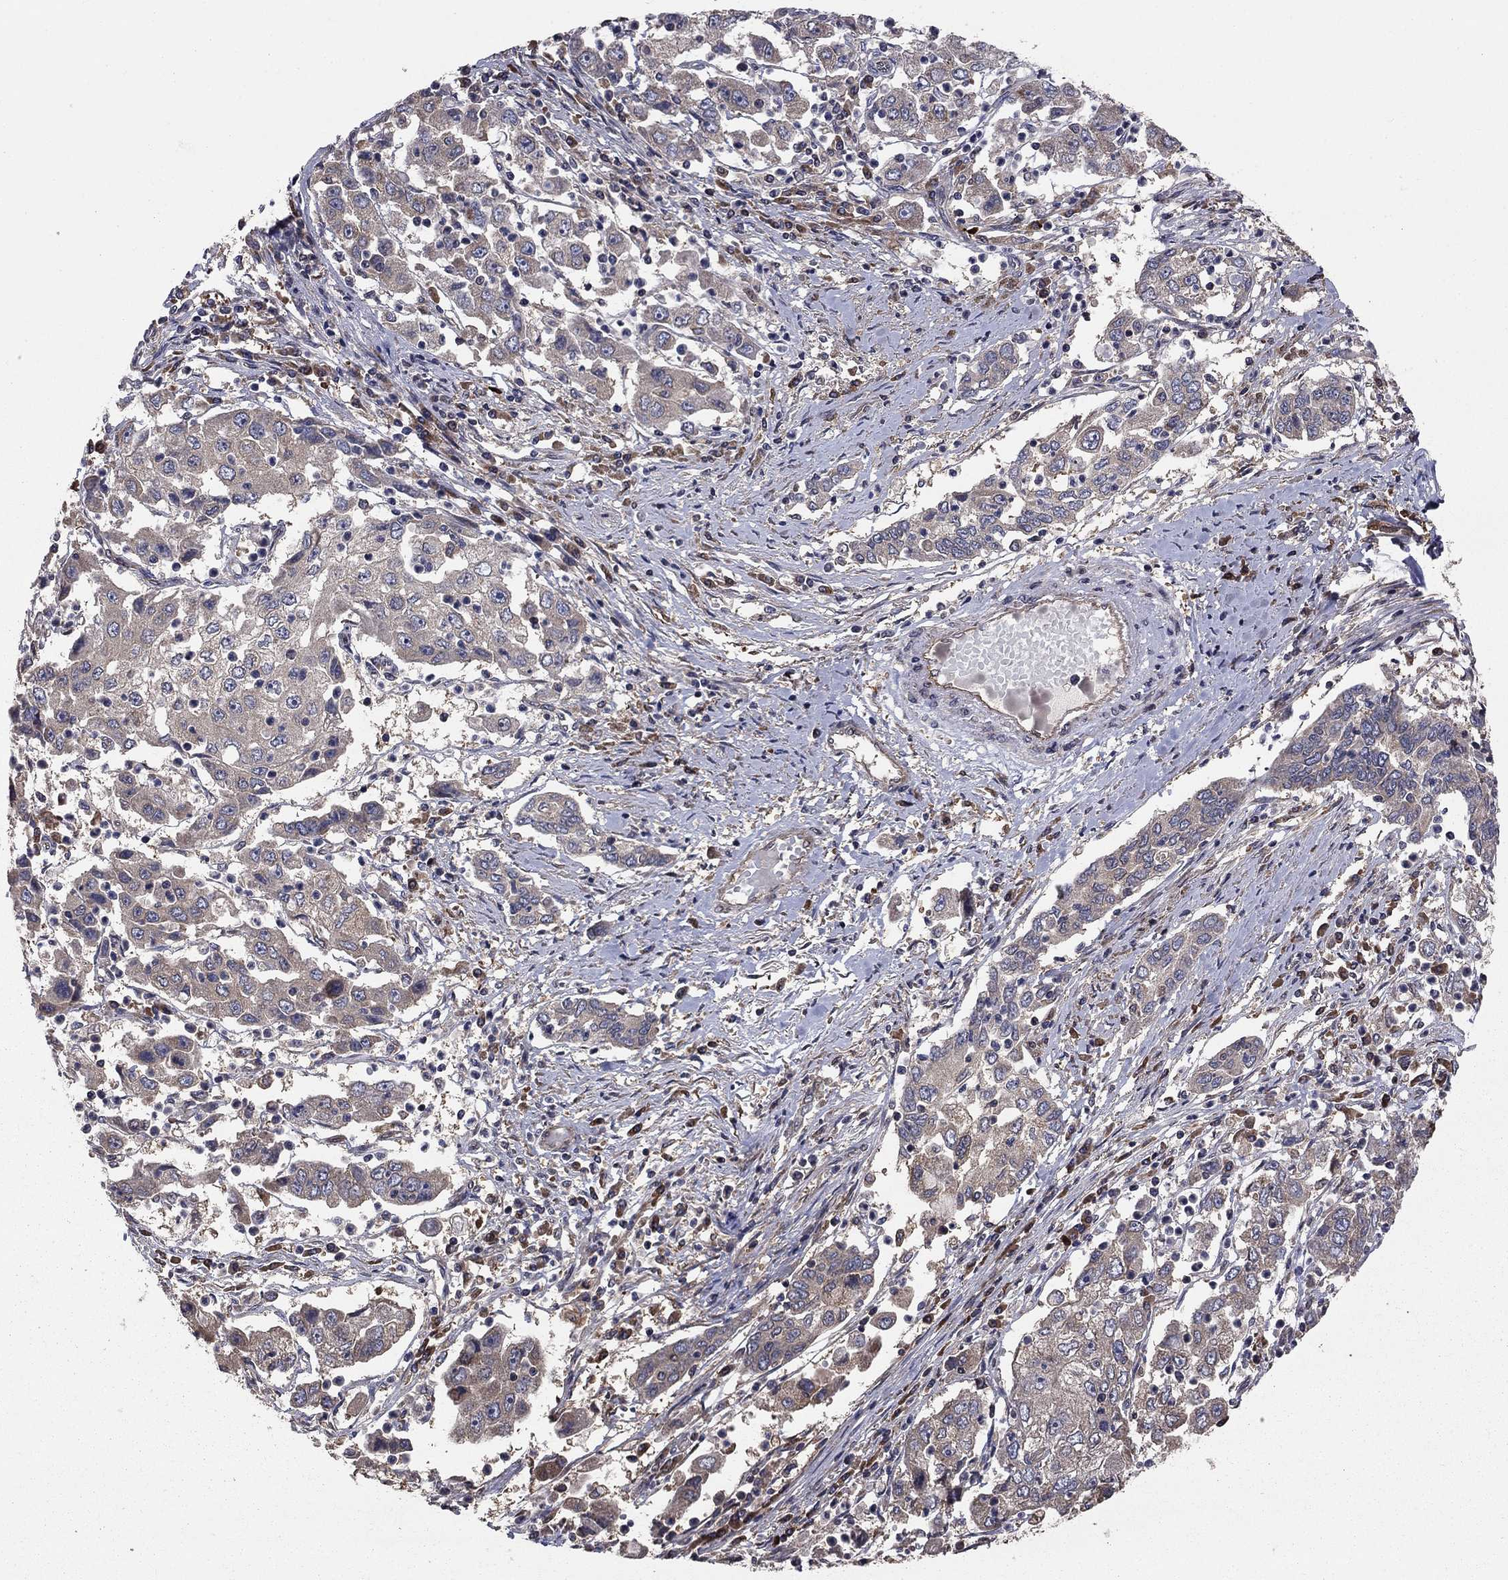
{"staining": {"intensity": "weak", "quantity": "<25%", "location": "cytoplasmic/membranous"}, "tissue": "cervical cancer", "cell_type": "Tumor cells", "image_type": "cancer", "snomed": [{"axis": "morphology", "description": "Squamous cell carcinoma, NOS"}, {"axis": "topography", "description": "Cervix"}], "caption": "Cervical cancer (squamous cell carcinoma) was stained to show a protein in brown. There is no significant staining in tumor cells.", "gene": "BABAM2", "patient": {"sex": "female", "age": 36}}